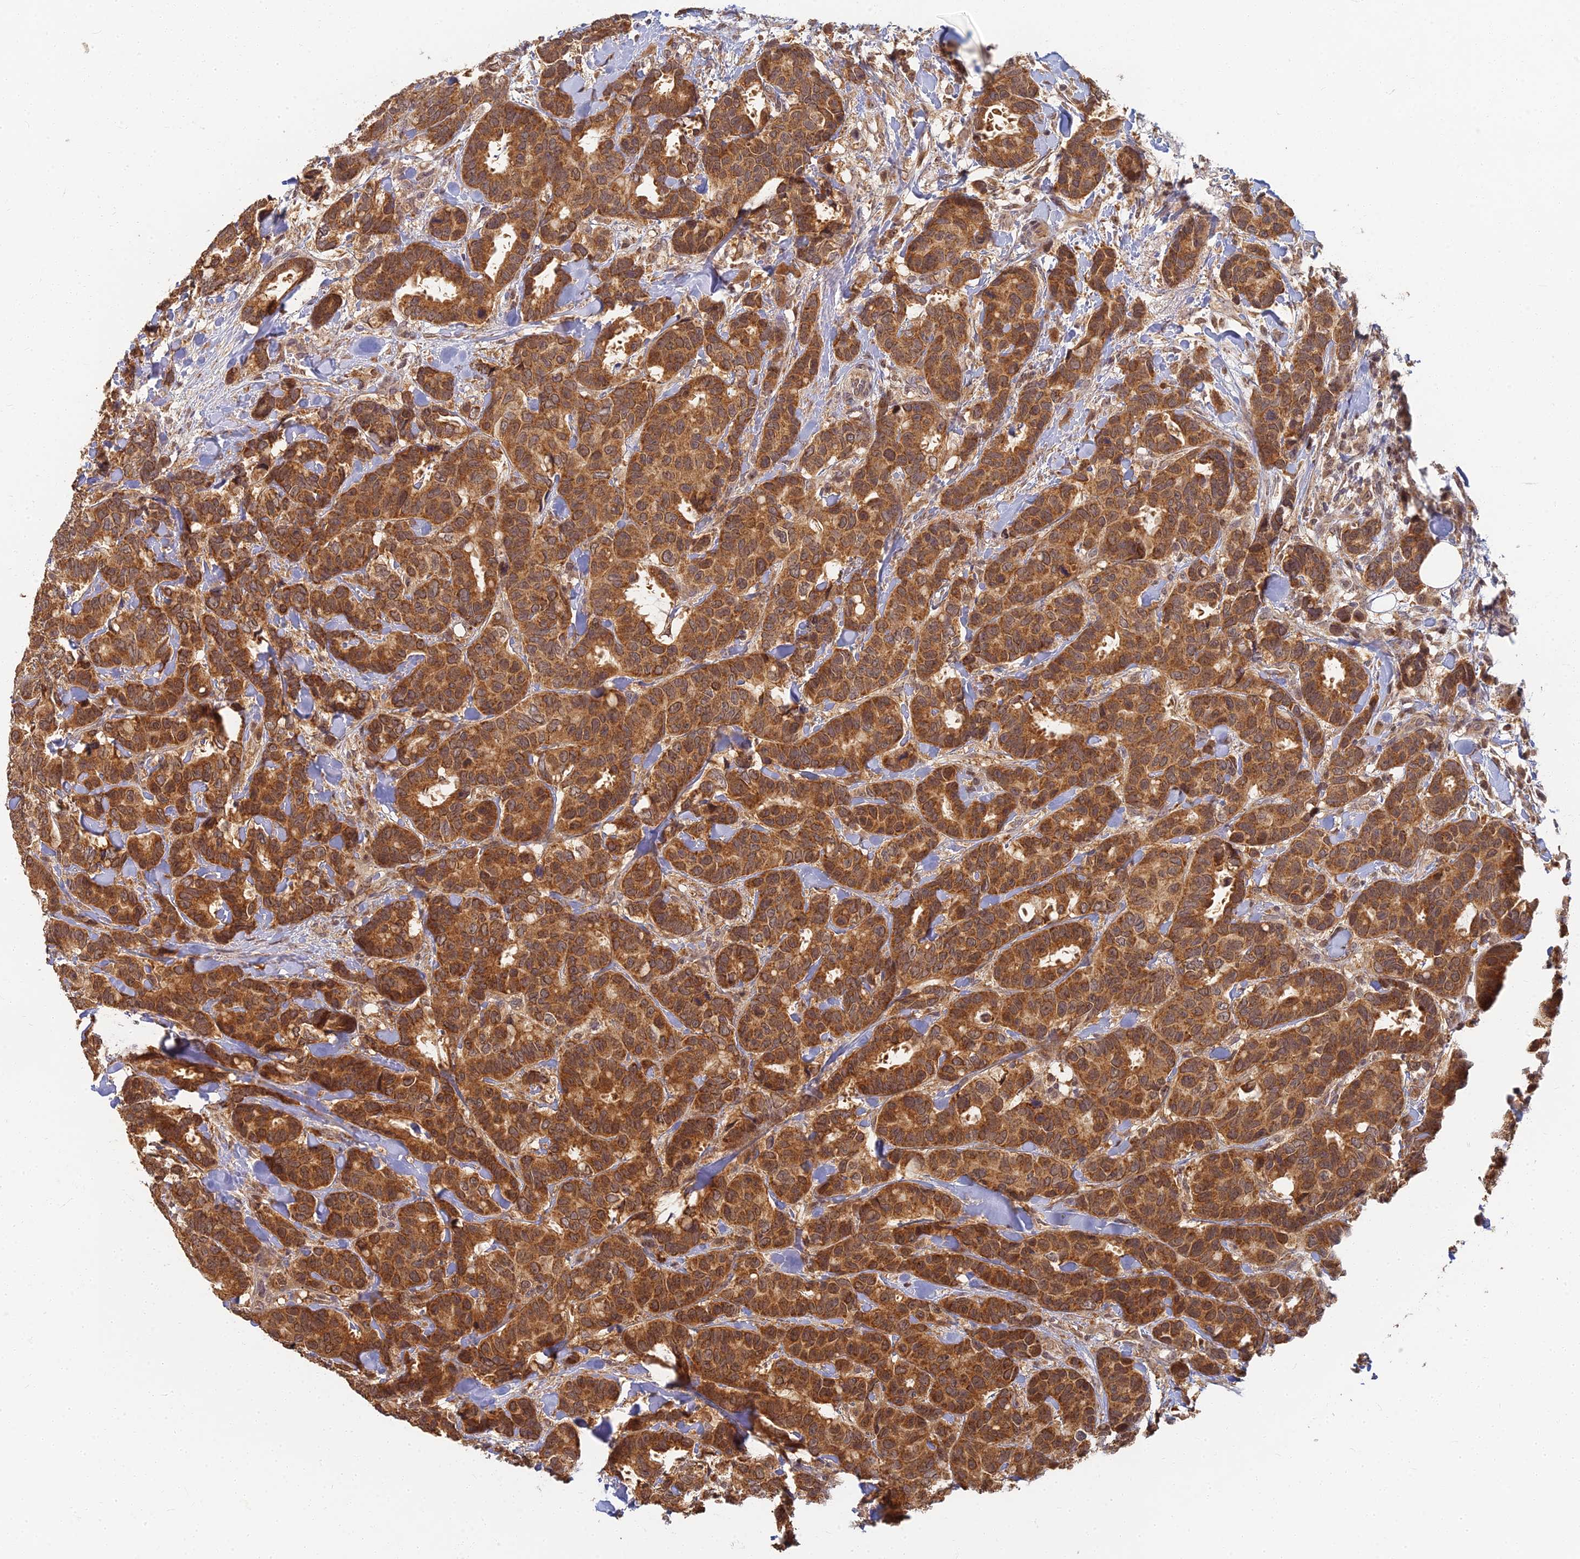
{"staining": {"intensity": "moderate", "quantity": ">75%", "location": "cytoplasmic/membranous"}, "tissue": "breast cancer", "cell_type": "Tumor cells", "image_type": "cancer", "snomed": [{"axis": "morphology", "description": "Normal tissue, NOS"}, {"axis": "morphology", "description": "Duct carcinoma"}, {"axis": "topography", "description": "Breast"}], "caption": "The histopathology image demonstrates staining of infiltrating ductal carcinoma (breast), revealing moderate cytoplasmic/membranous protein expression (brown color) within tumor cells.", "gene": "RGL3", "patient": {"sex": "female", "age": 87}}